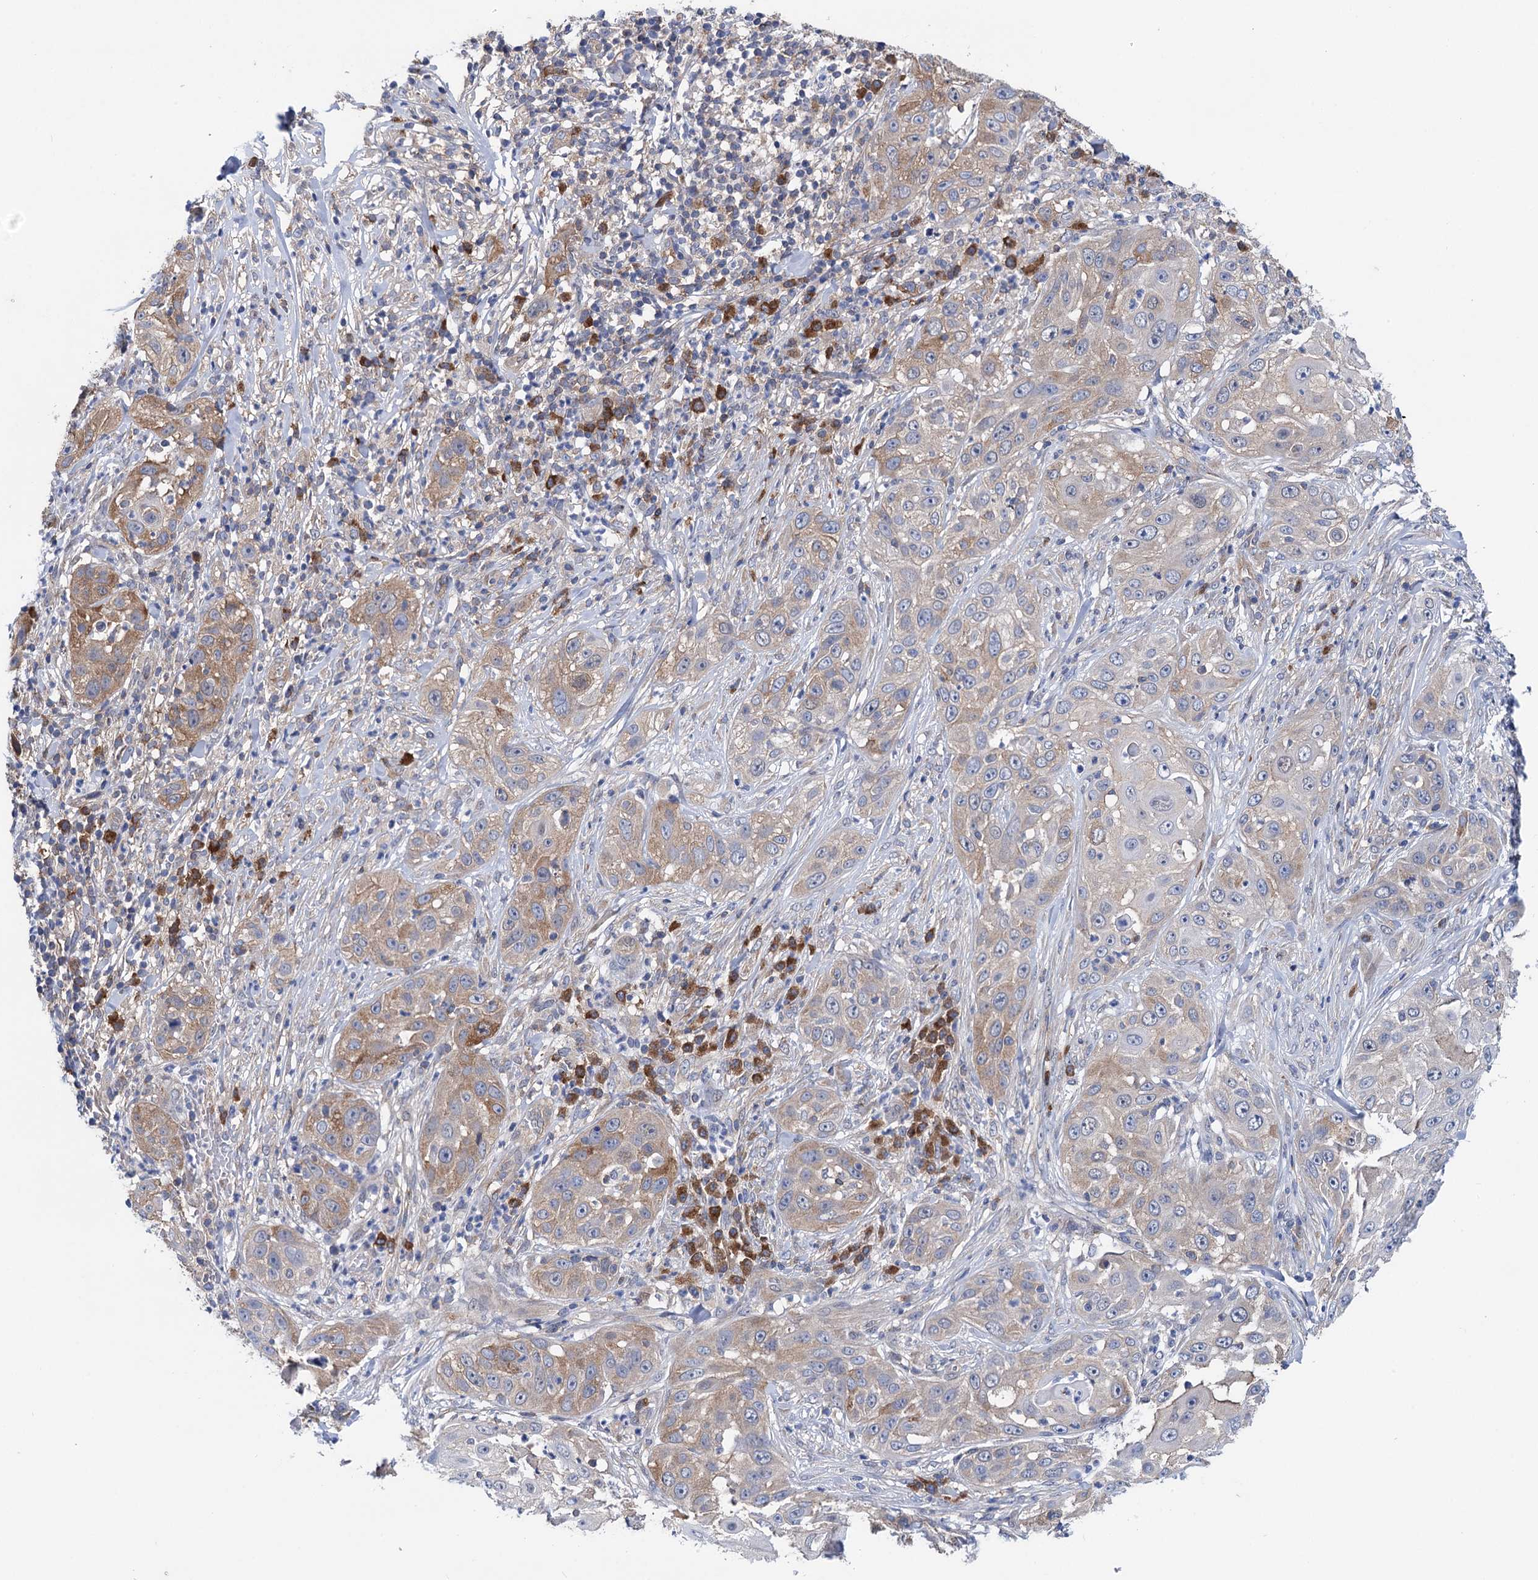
{"staining": {"intensity": "moderate", "quantity": "25%-75%", "location": "cytoplasmic/membranous"}, "tissue": "skin cancer", "cell_type": "Tumor cells", "image_type": "cancer", "snomed": [{"axis": "morphology", "description": "Squamous cell carcinoma, NOS"}, {"axis": "topography", "description": "Skin"}], "caption": "Squamous cell carcinoma (skin) stained with DAB (3,3'-diaminobenzidine) IHC demonstrates medium levels of moderate cytoplasmic/membranous staining in approximately 25%-75% of tumor cells. (Brightfield microscopy of DAB IHC at high magnification).", "gene": "ZNRD2", "patient": {"sex": "female", "age": 44}}